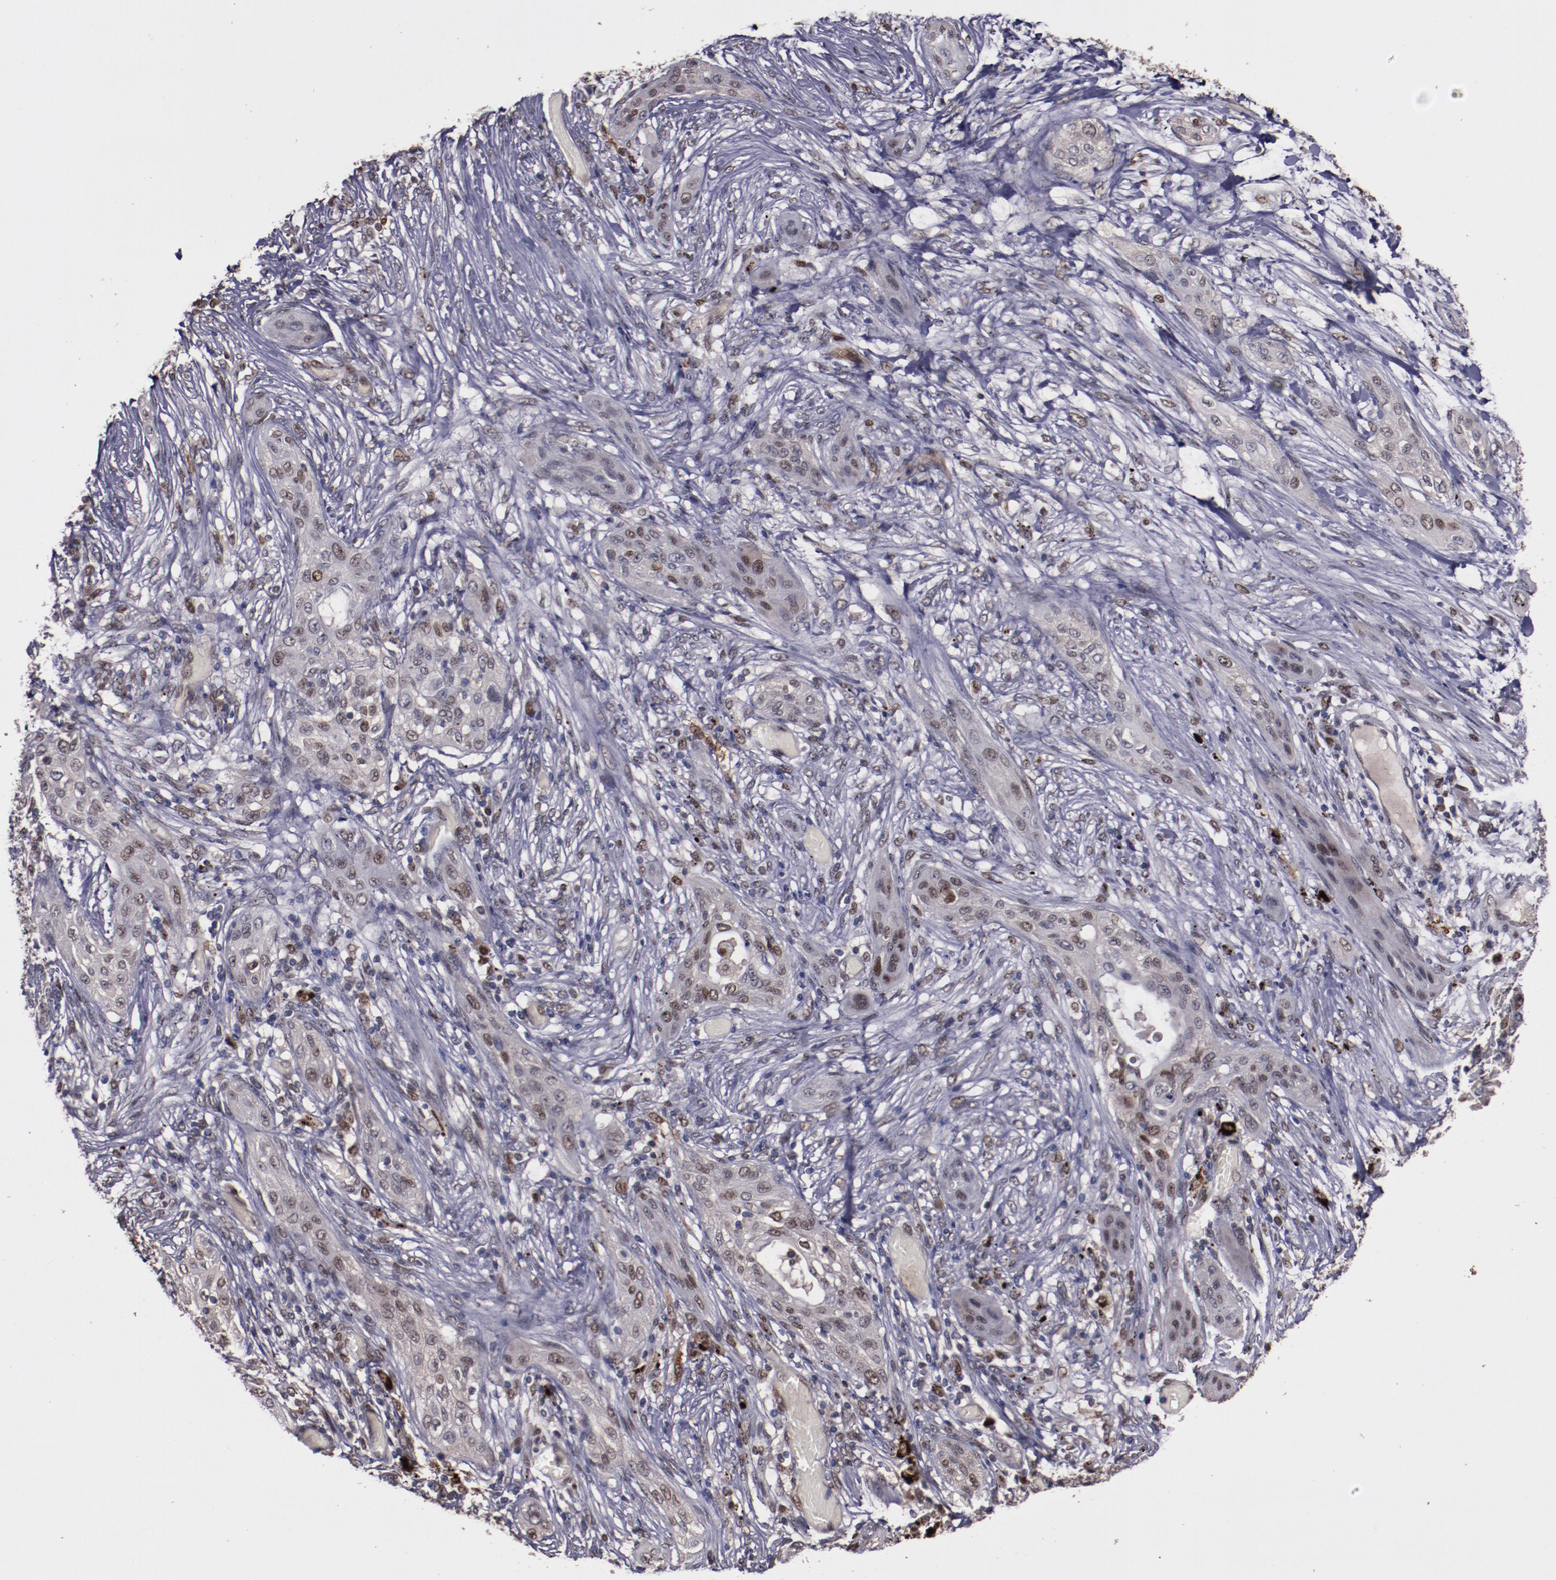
{"staining": {"intensity": "weak", "quantity": "25%-75%", "location": "nuclear"}, "tissue": "lung cancer", "cell_type": "Tumor cells", "image_type": "cancer", "snomed": [{"axis": "morphology", "description": "Squamous cell carcinoma, NOS"}, {"axis": "topography", "description": "Lung"}], "caption": "About 25%-75% of tumor cells in lung squamous cell carcinoma reveal weak nuclear protein expression as visualized by brown immunohistochemical staining.", "gene": "CHEK2", "patient": {"sex": "female", "age": 47}}